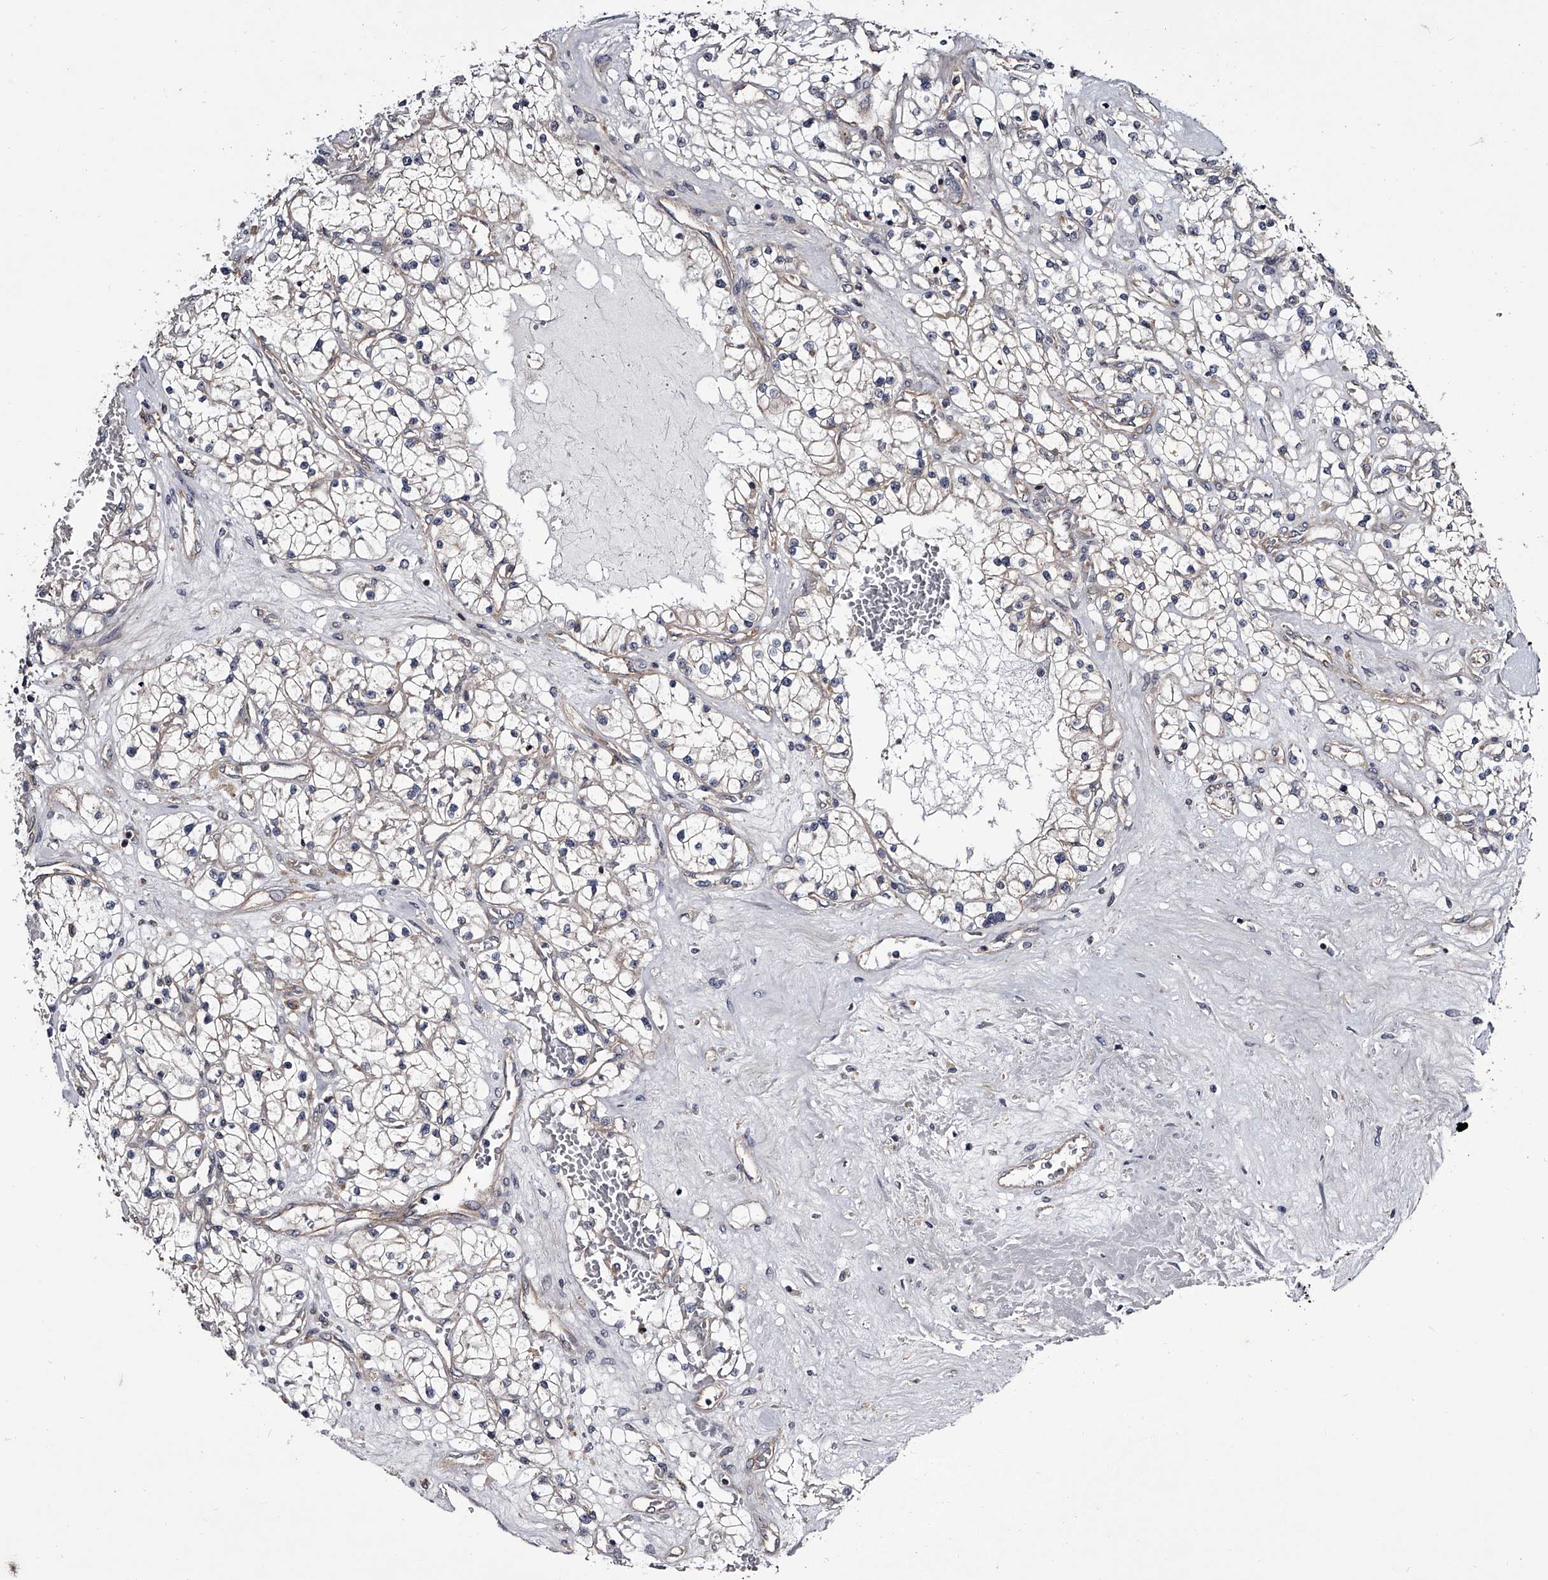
{"staining": {"intensity": "negative", "quantity": "none", "location": "none"}, "tissue": "renal cancer", "cell_type": "Tumor cells", "image_type": "cancer", "snomed": [{"axis": "morphology", "description": "Normal tissue, NOS"}, {"axis": "morphology", "description": "Adenocarcinoma, NOS"}, {"axis": "topography", "description": "Kidney"}], "caption": "DAB (3,3'-diaminobenzidine) immunohistochemical staining of human renal cancer displays no significant expression in tumor cells. Nuclei are stained in blue.", "gene": "GAPVD1", "patient": {"sex": "male", "age": 68}}